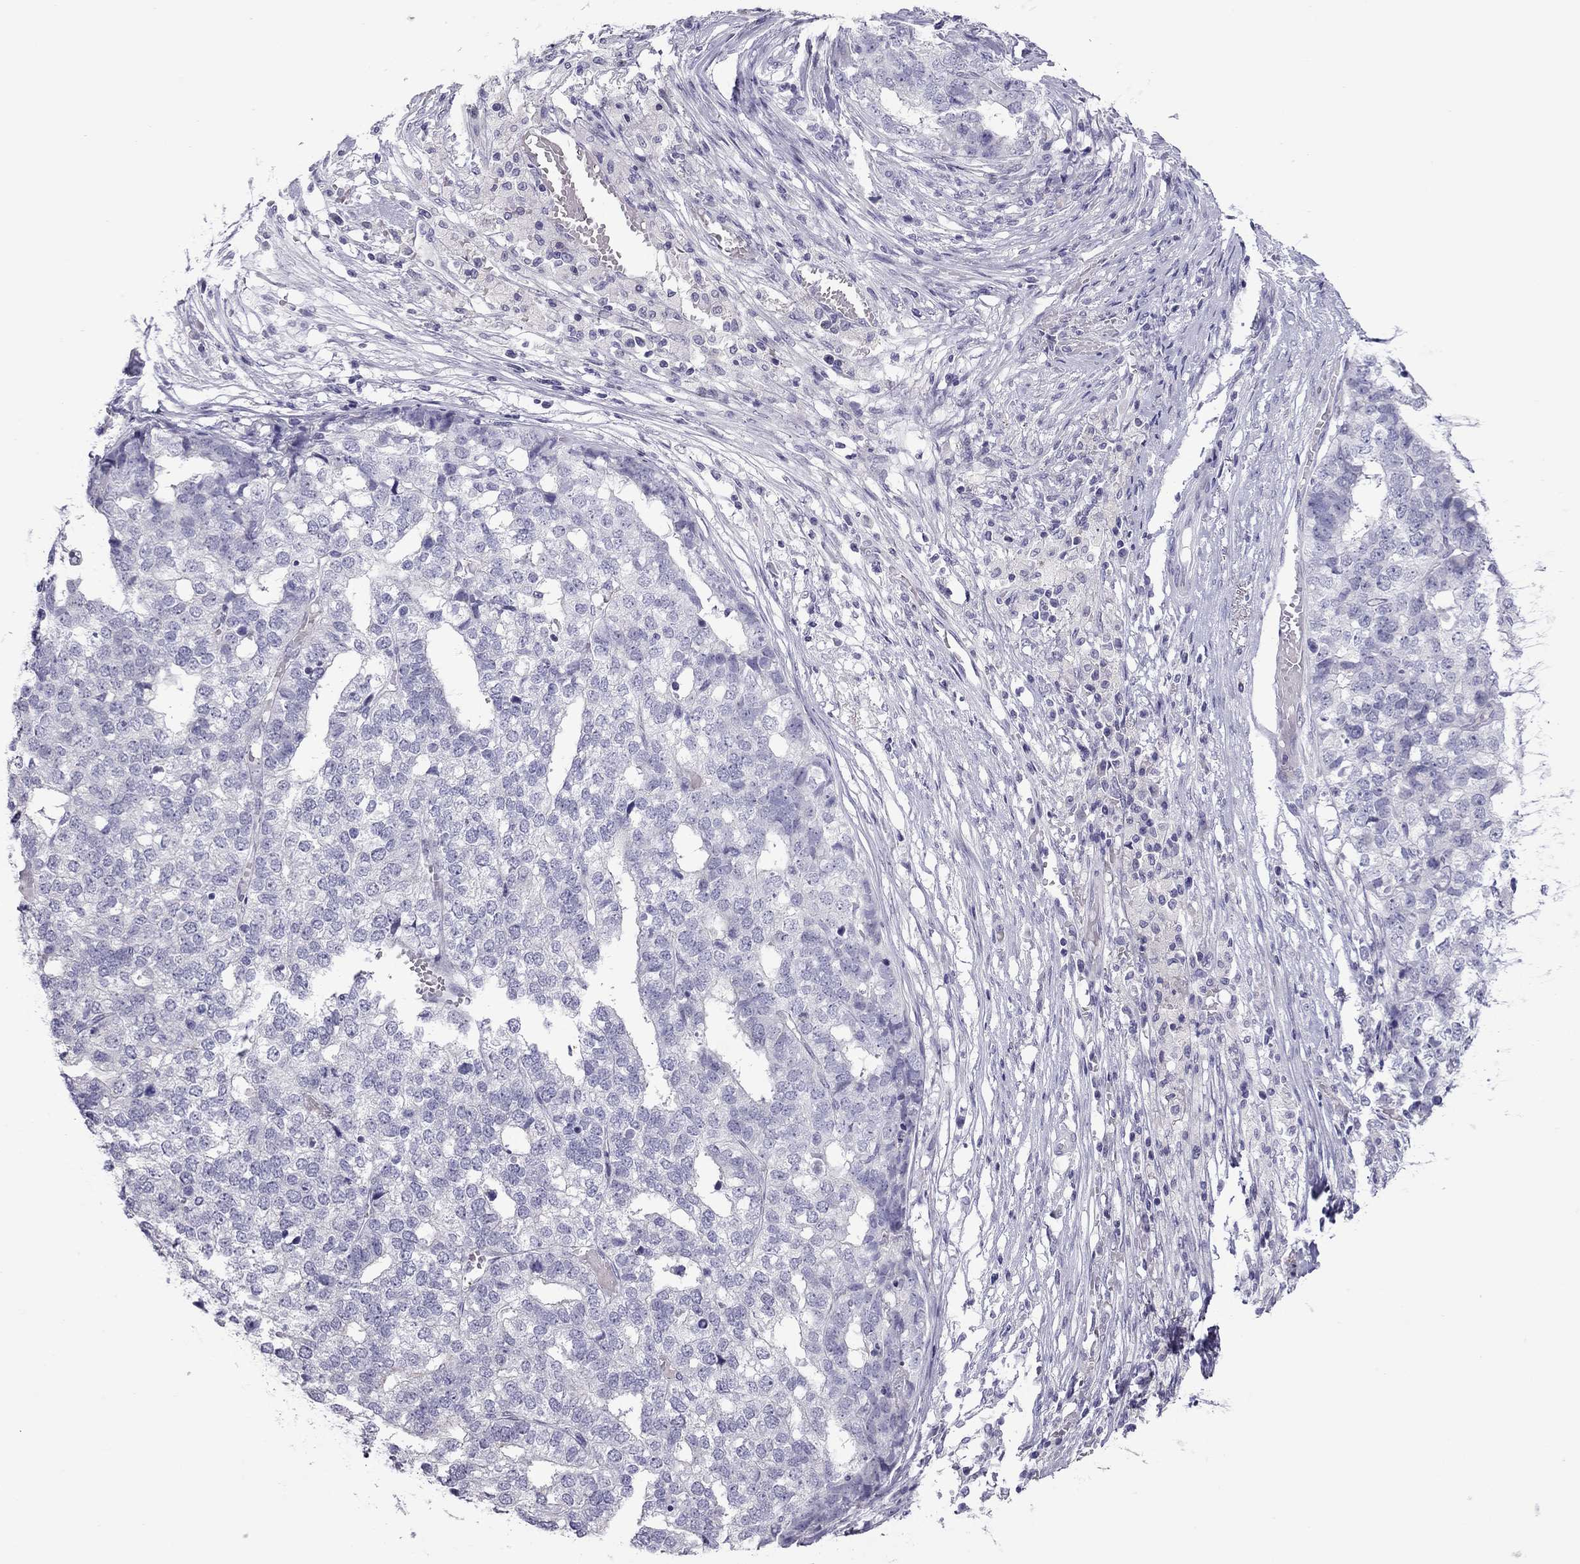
{"staining": {"intensity": "negative", "quantity": "none", "location": "none"}, "tissue": "stomach cancer", "cell_type": "Tumor cells", "image_type": "cancer", "snomed": [{"axis": "morphology", "description": "Adenocarcinoma, NOS"}, {"axis": "topography", "description": "Stomach"}], "caption": "This is an immunohistochemistry (IHC) photomicrograph of stomach adenocarcinoma. There is no expression in tumor cells.", "gene": "TEX14", "patient": {"sex": "male", "age": 69}}